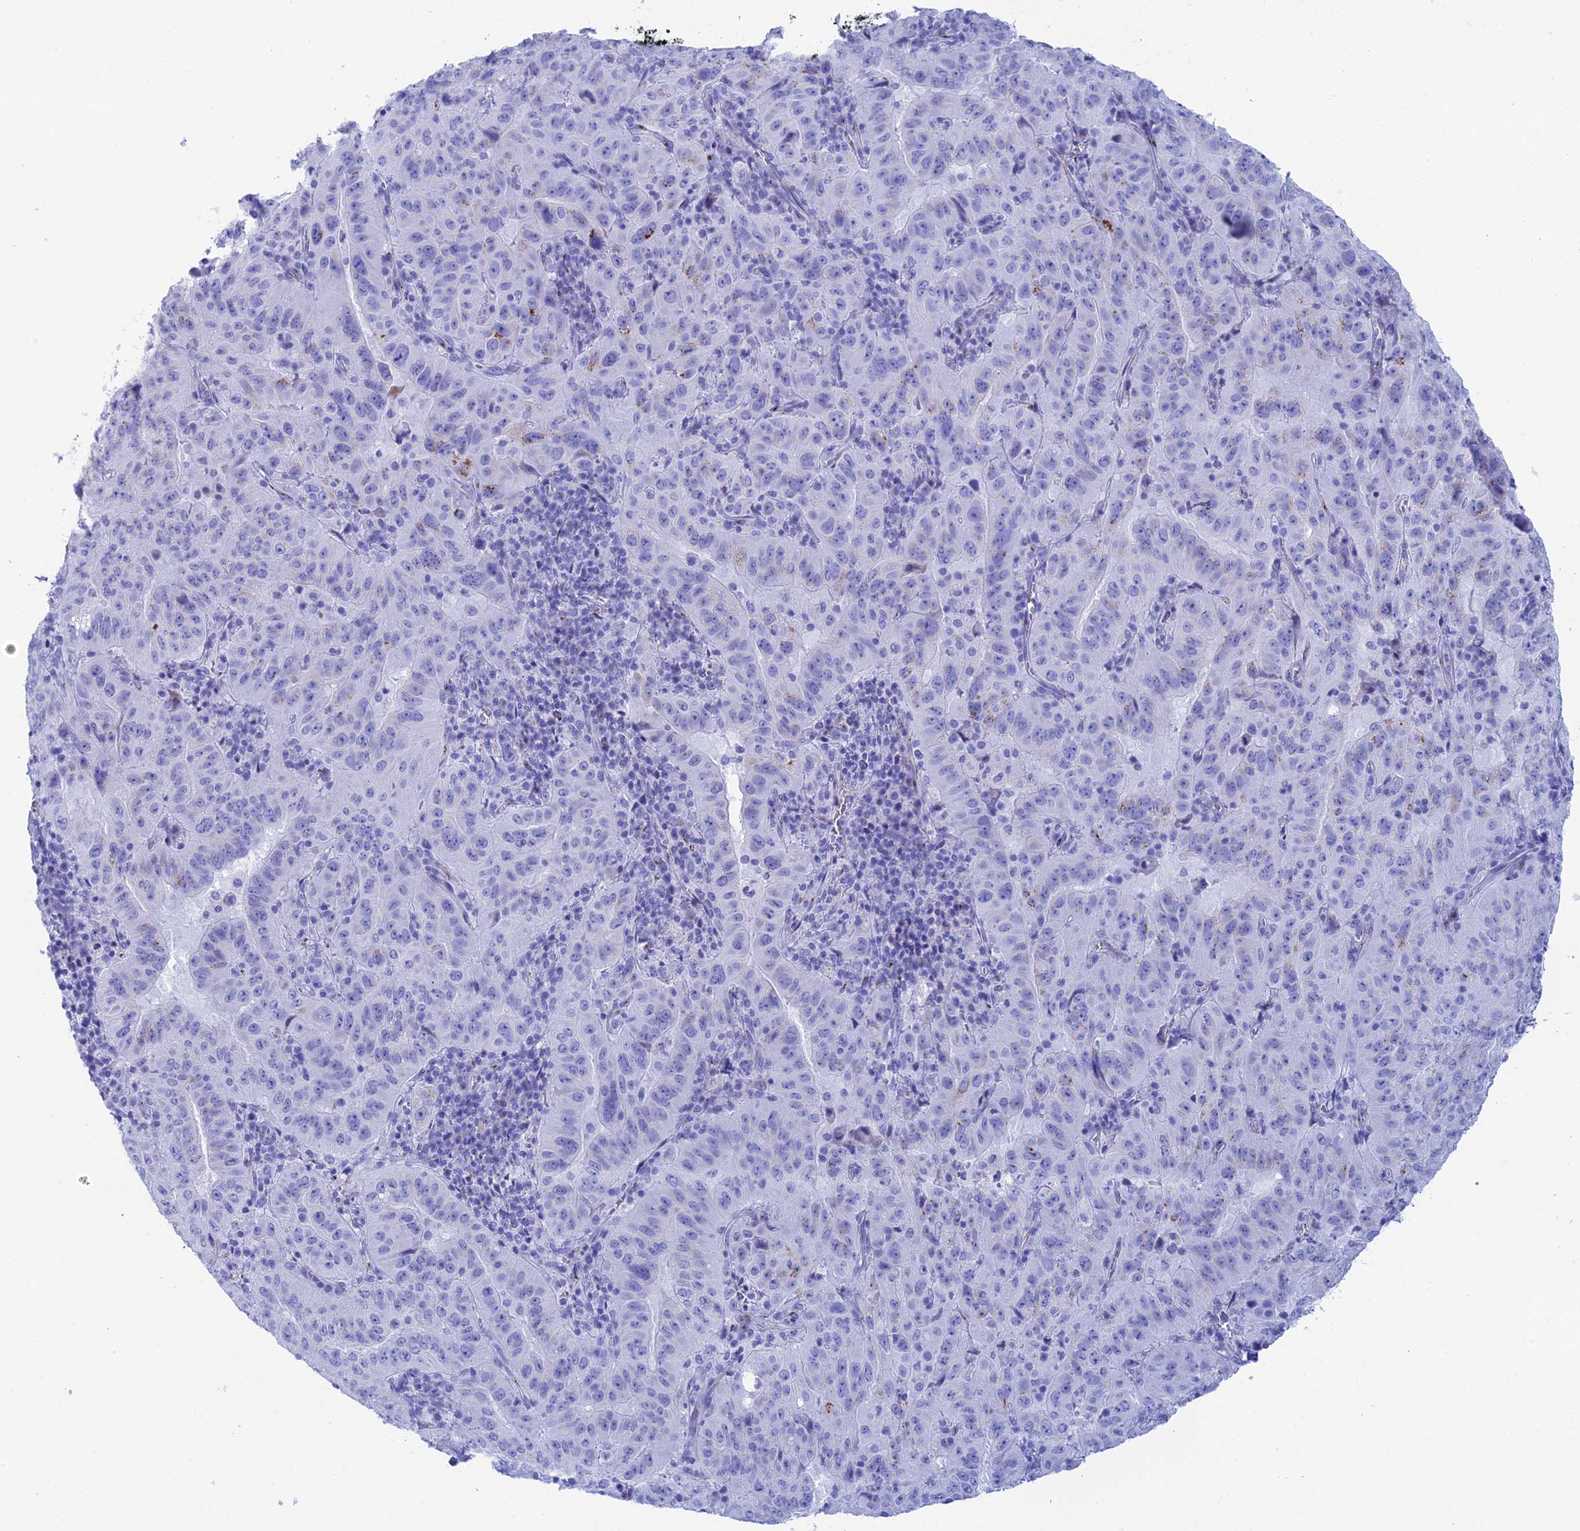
{"staining": {"intensity": "negative", "quantity": "none", "location": "none"}, "tissue": "pancreatic cancer", "cell_type": "Tumor cells", "image_type": "cancer", "snomed": [{"axis": "morphology", "description": "Adenocarcinoma, NOS"}, {"axis": "topography", "description": "Pancreas"}], "caption": "Tumor cells show no significant staining in pancreatic cancer. The staining was performed using DAB to visualize the protein expression in brown, while the nuclei were stained in blue with hematoxylin (Magnification: 20x).", "gene": "ERICH4", "patient": {"sex": "male", "age": 63}}